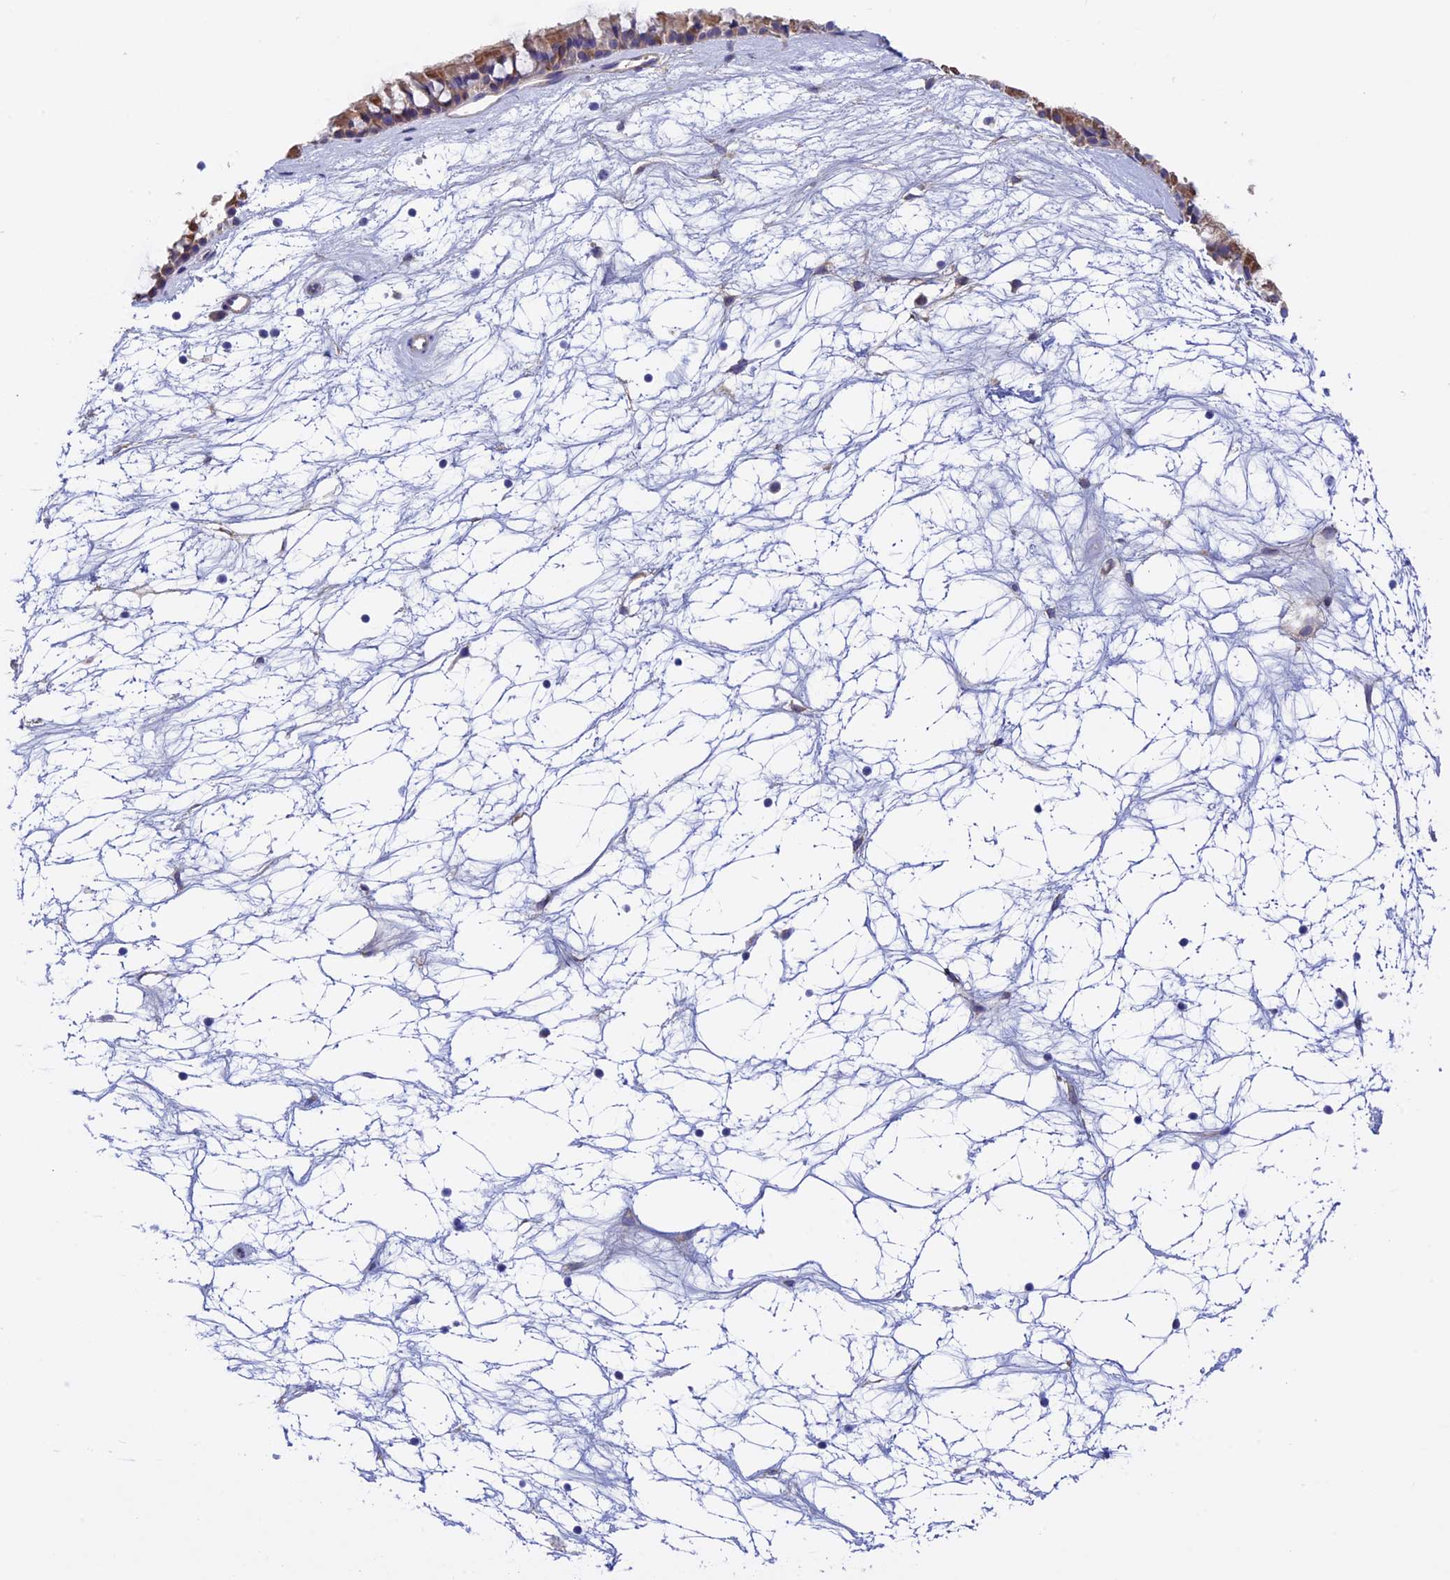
{"staining": {"intensity": "moderate", "quantity": ">75%", "location": "cytoplasmic/membranous"}, "tissue": "nasopharynx", "cell_type": "Respiratory epithelial cells", "image_type": "normal", "snomed": [{"axis": "morphology", "description": "Normal tissue, NOS"}, {"axis": "topography", "description": "Nasopharynx"}], "caption": "IHC of normal human nasopharynx displays medium levels of moderate cytoplasmic/membranous expression in approximately >75% of respiratory epithelial cells. (Stains: DAB (3,3'-diaminobenzidine) in brown, nuclei in blue, Microscopy: brightfield microscopy at high magnification).", "gene": "ETFDH", "patient": {"sex": "male", "age": 64}}